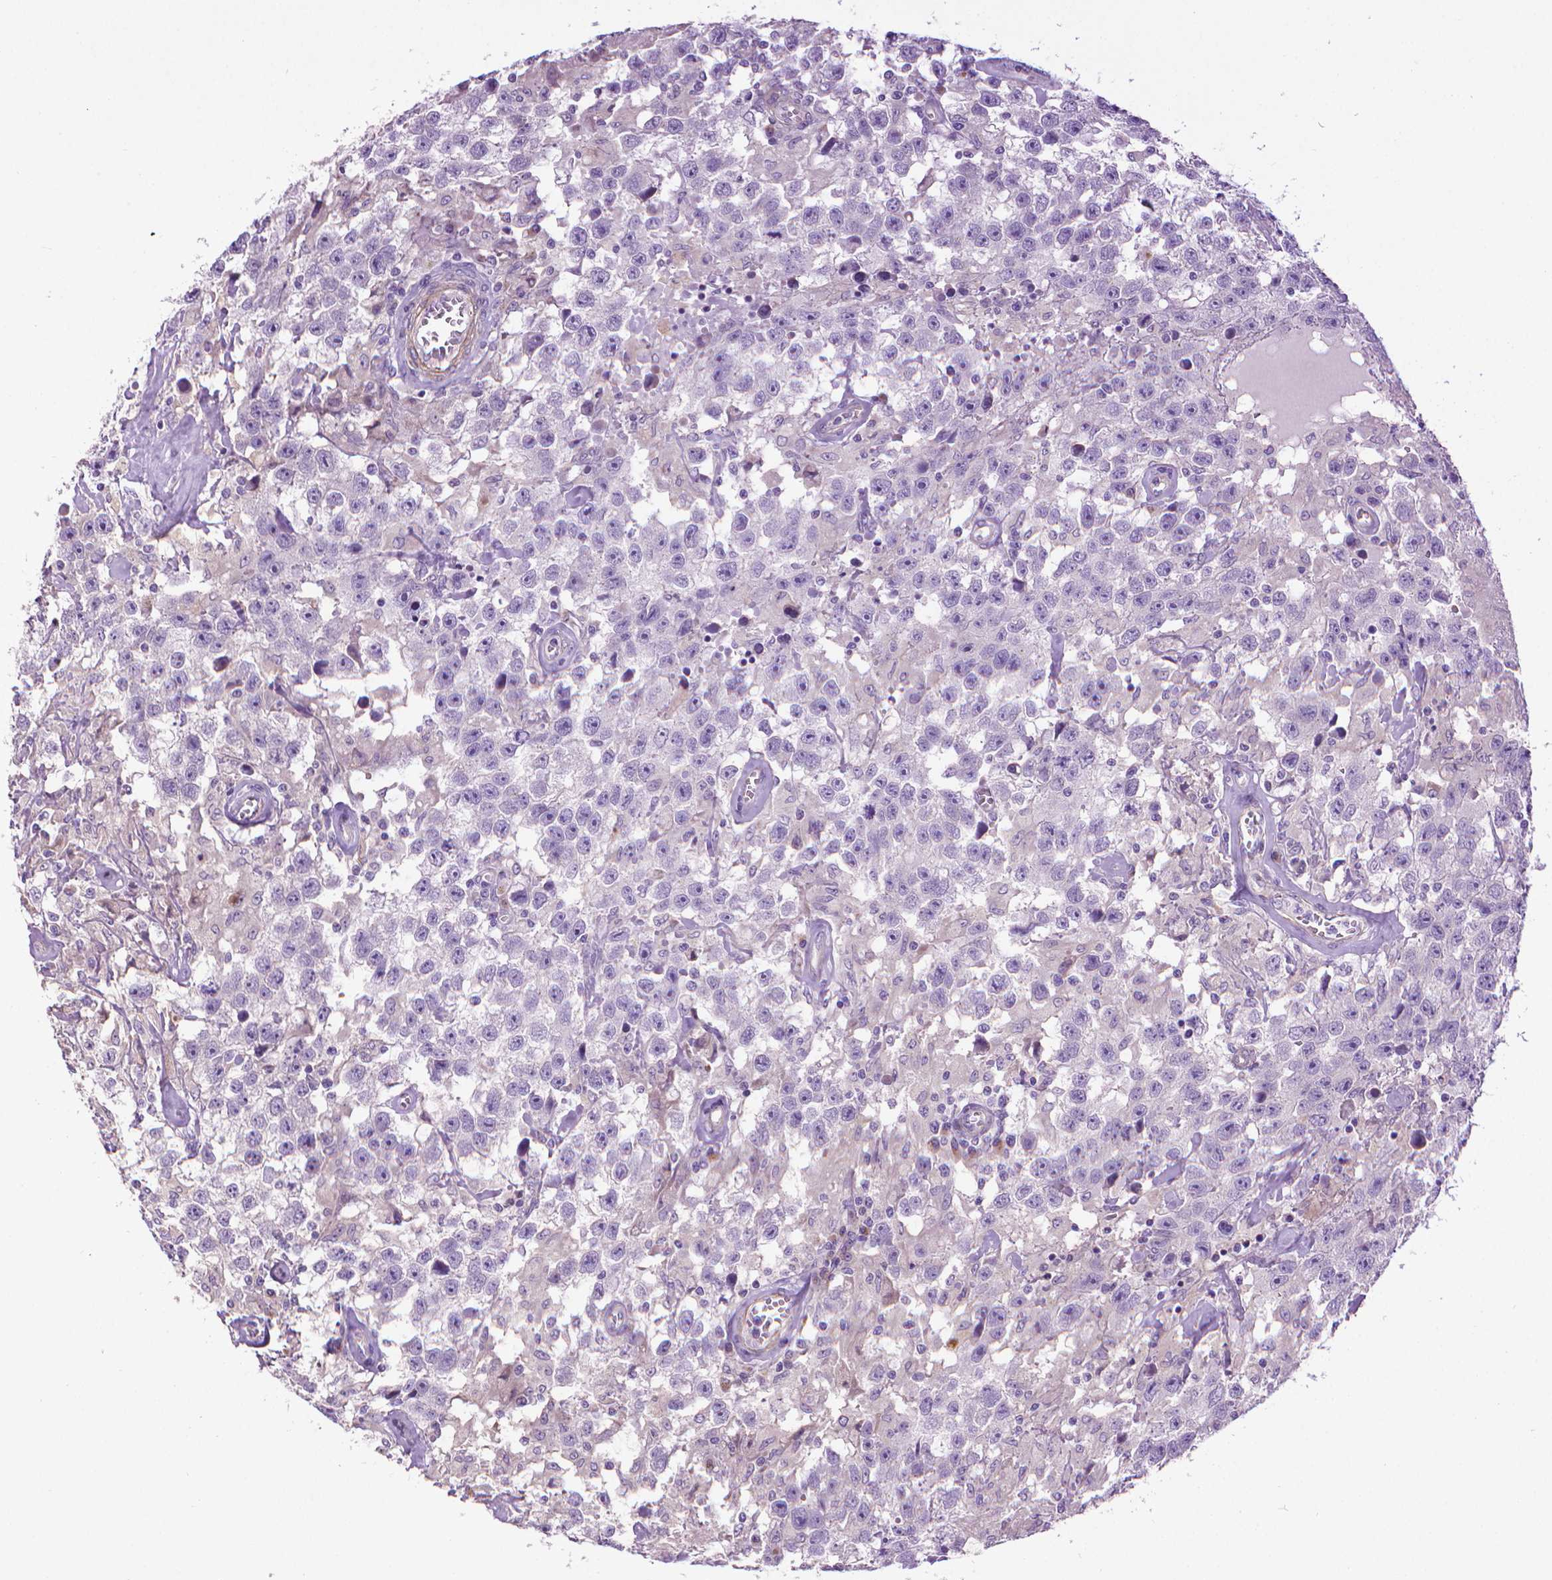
{"staining": {"intensity": "negative", "quantity": "none", "location": "none"}, "tissue": "testis cancer", "cell_type": "Tumor cells", "image_type": "cancer", "snomed": [{"axis": "morphology", "description": "Seminoma, NOS"}, {"axis": "topography", "description": "Testis"}], "caption": "There is no significant positivity in tumor cells of testis cancer (seminoma).", "gene": "AQP10", "patient": {"sex": "male", "age": 43}}